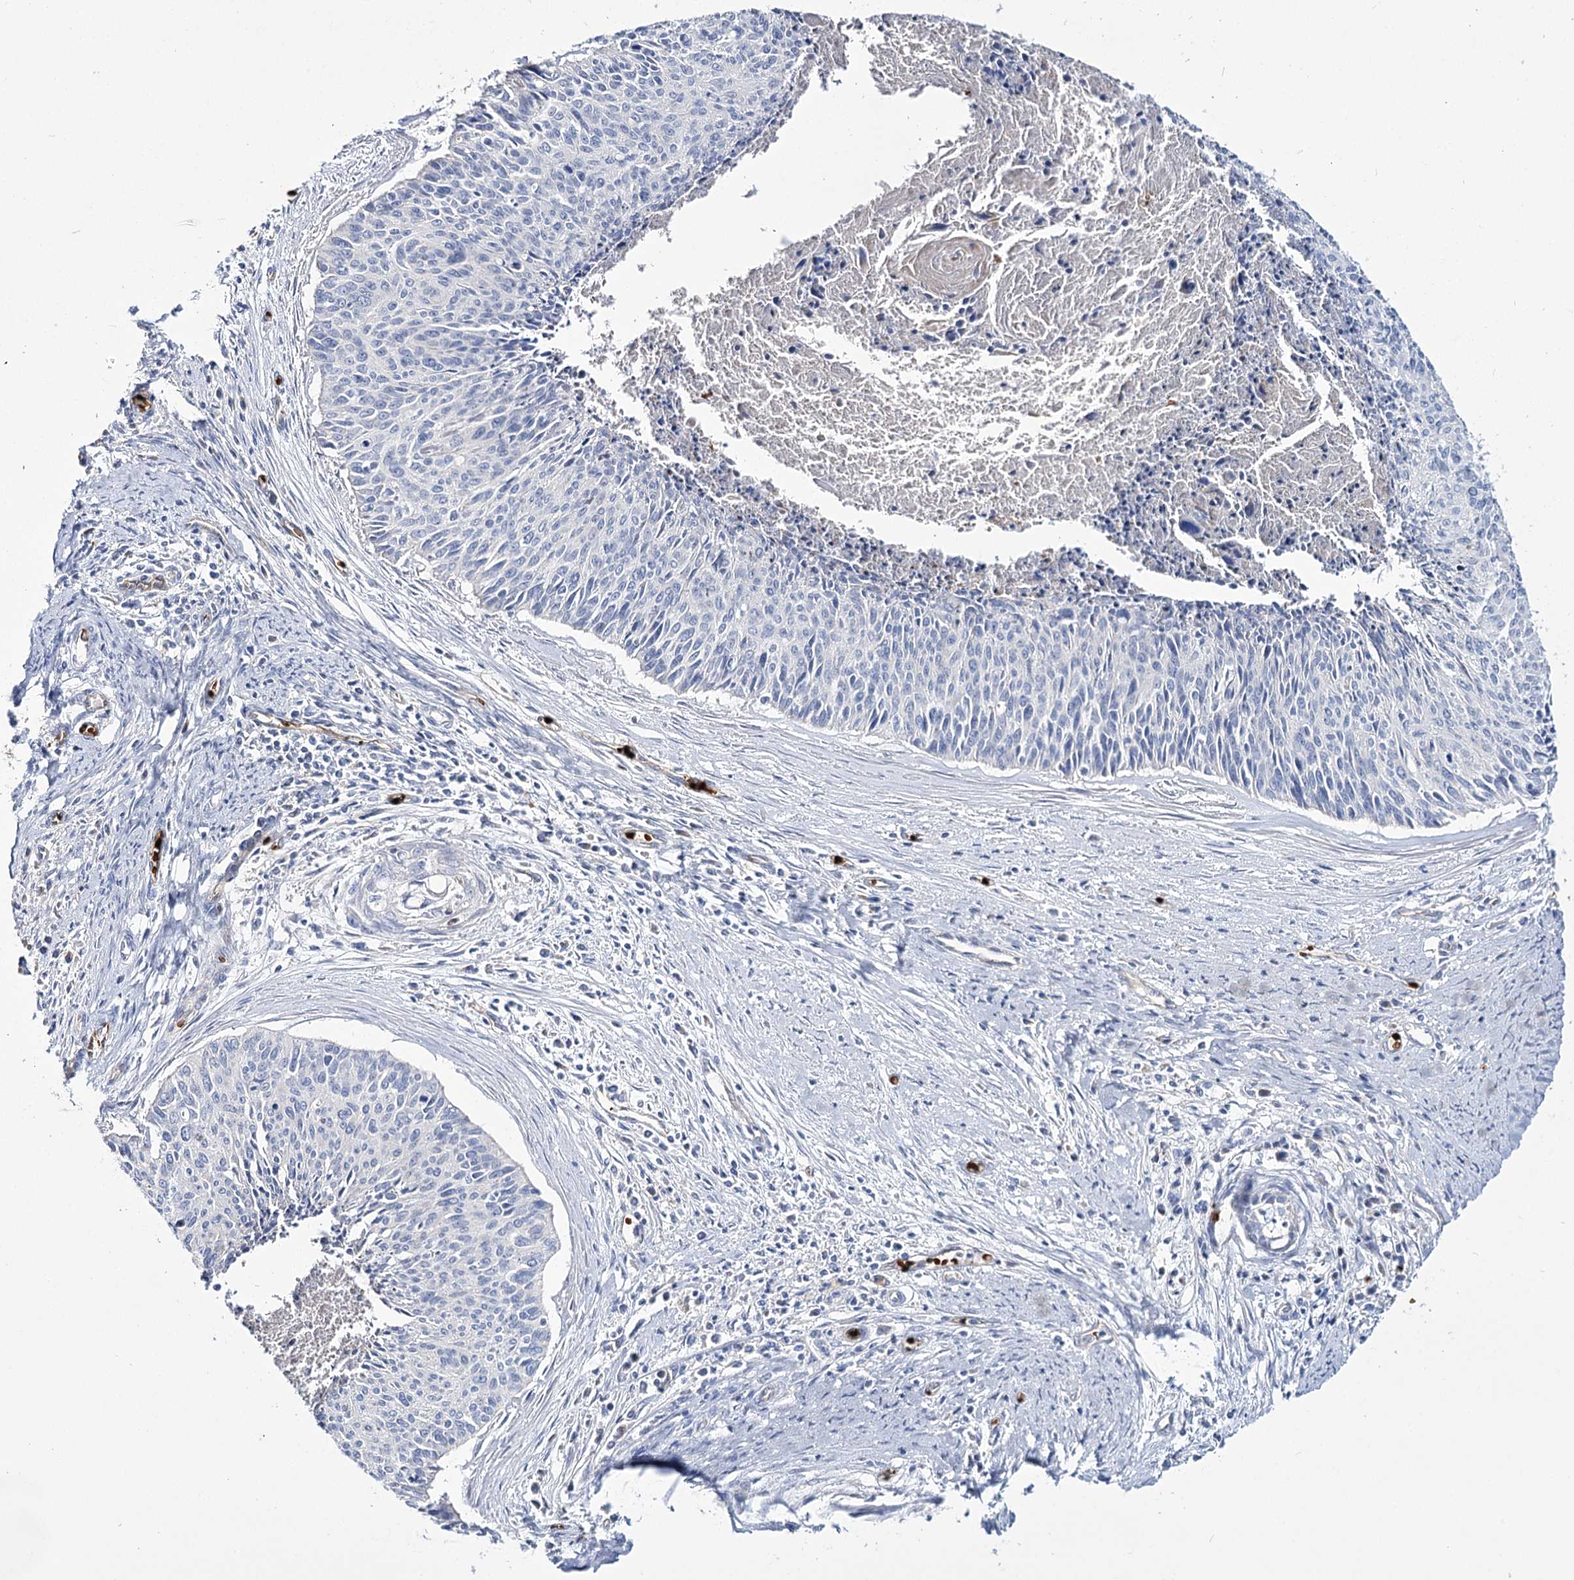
{"staining": {"intensity": "negative", "quantity": "none", "location": "none"}, "tissue": "cervical cancer", "cell_type": "Tumor cells", "image_type": "cancer", "snomed": [{"axis": "morphology", "description": "Squamous cell carcinoma, NOS"}, {"axis": "topography", "description": "Cervix"}], "caption": "Photomicrograph shows no significant protein positivity in tumor cells of cervical cancer (squamous cell carcinoma).", "gene": "GBF1", "patient": {"sex": "female", "age": 55}}